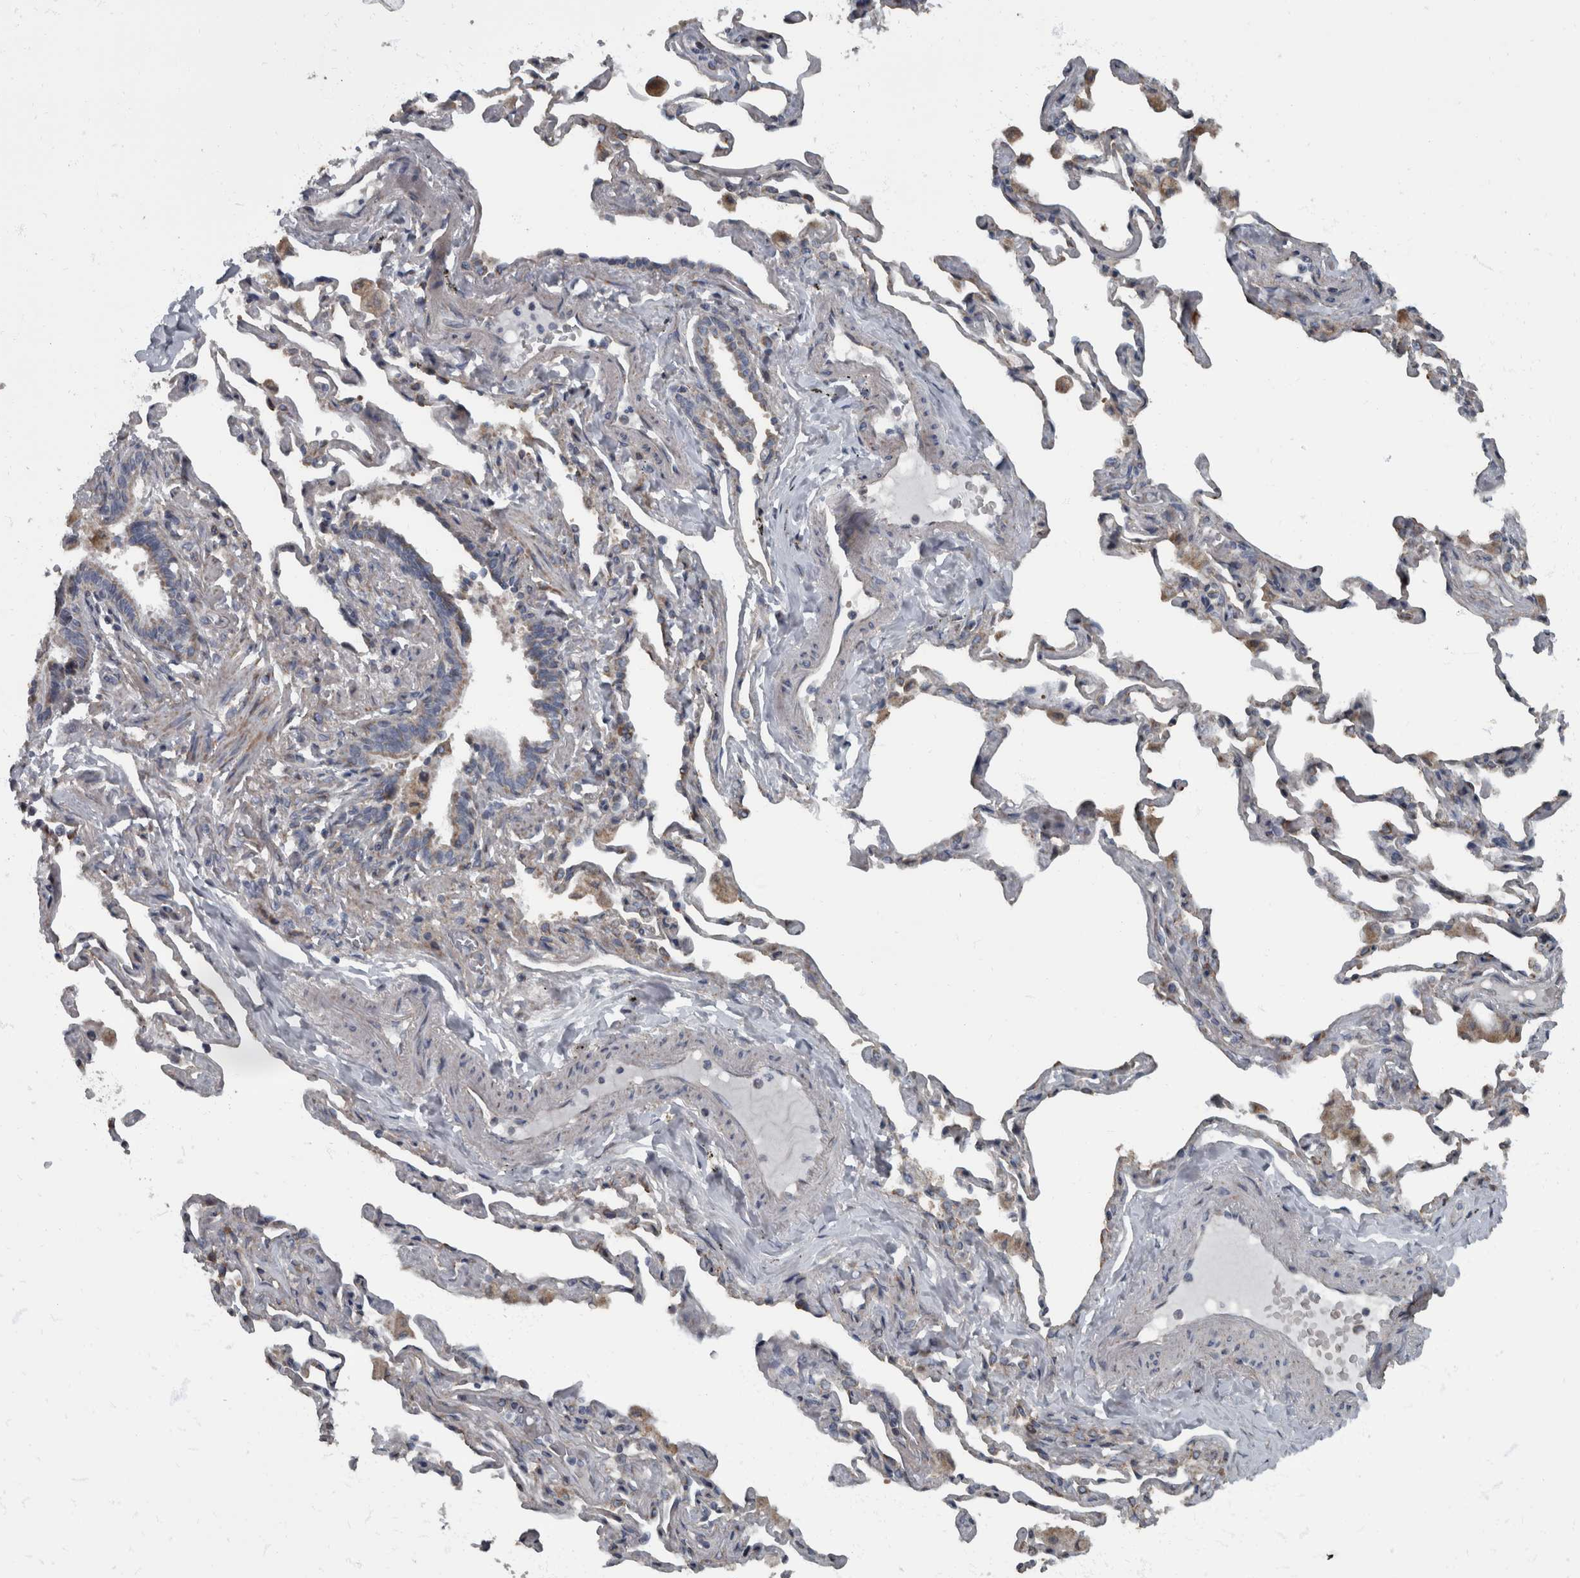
{"staining": {"intensity": "moderate", "quantity": "25%-75%", "location": "cytoplasmic/membranous"}, "tissue": "bronchus", "cell_type": "Respiratory epithelial cells", "image_type": "normal", "snomed": [{"axis": "morphology", "description": "Normal tissue, NOS"}, {"axis": "morphology", "description": "Inflammation, NOS"}, {"axis": "topography", "description": "Bronchus"}, {"axis": "topography", "description": "Lung"}], "caption": "Immunohistochemical staining of benign bronchus reveals moderate cytoplasmic/membranous protein expression in about 25%-75% of respiratory epithelial cells.", "gene": "RABGGTB", "patient": {"sex": "female", "age": 46}}